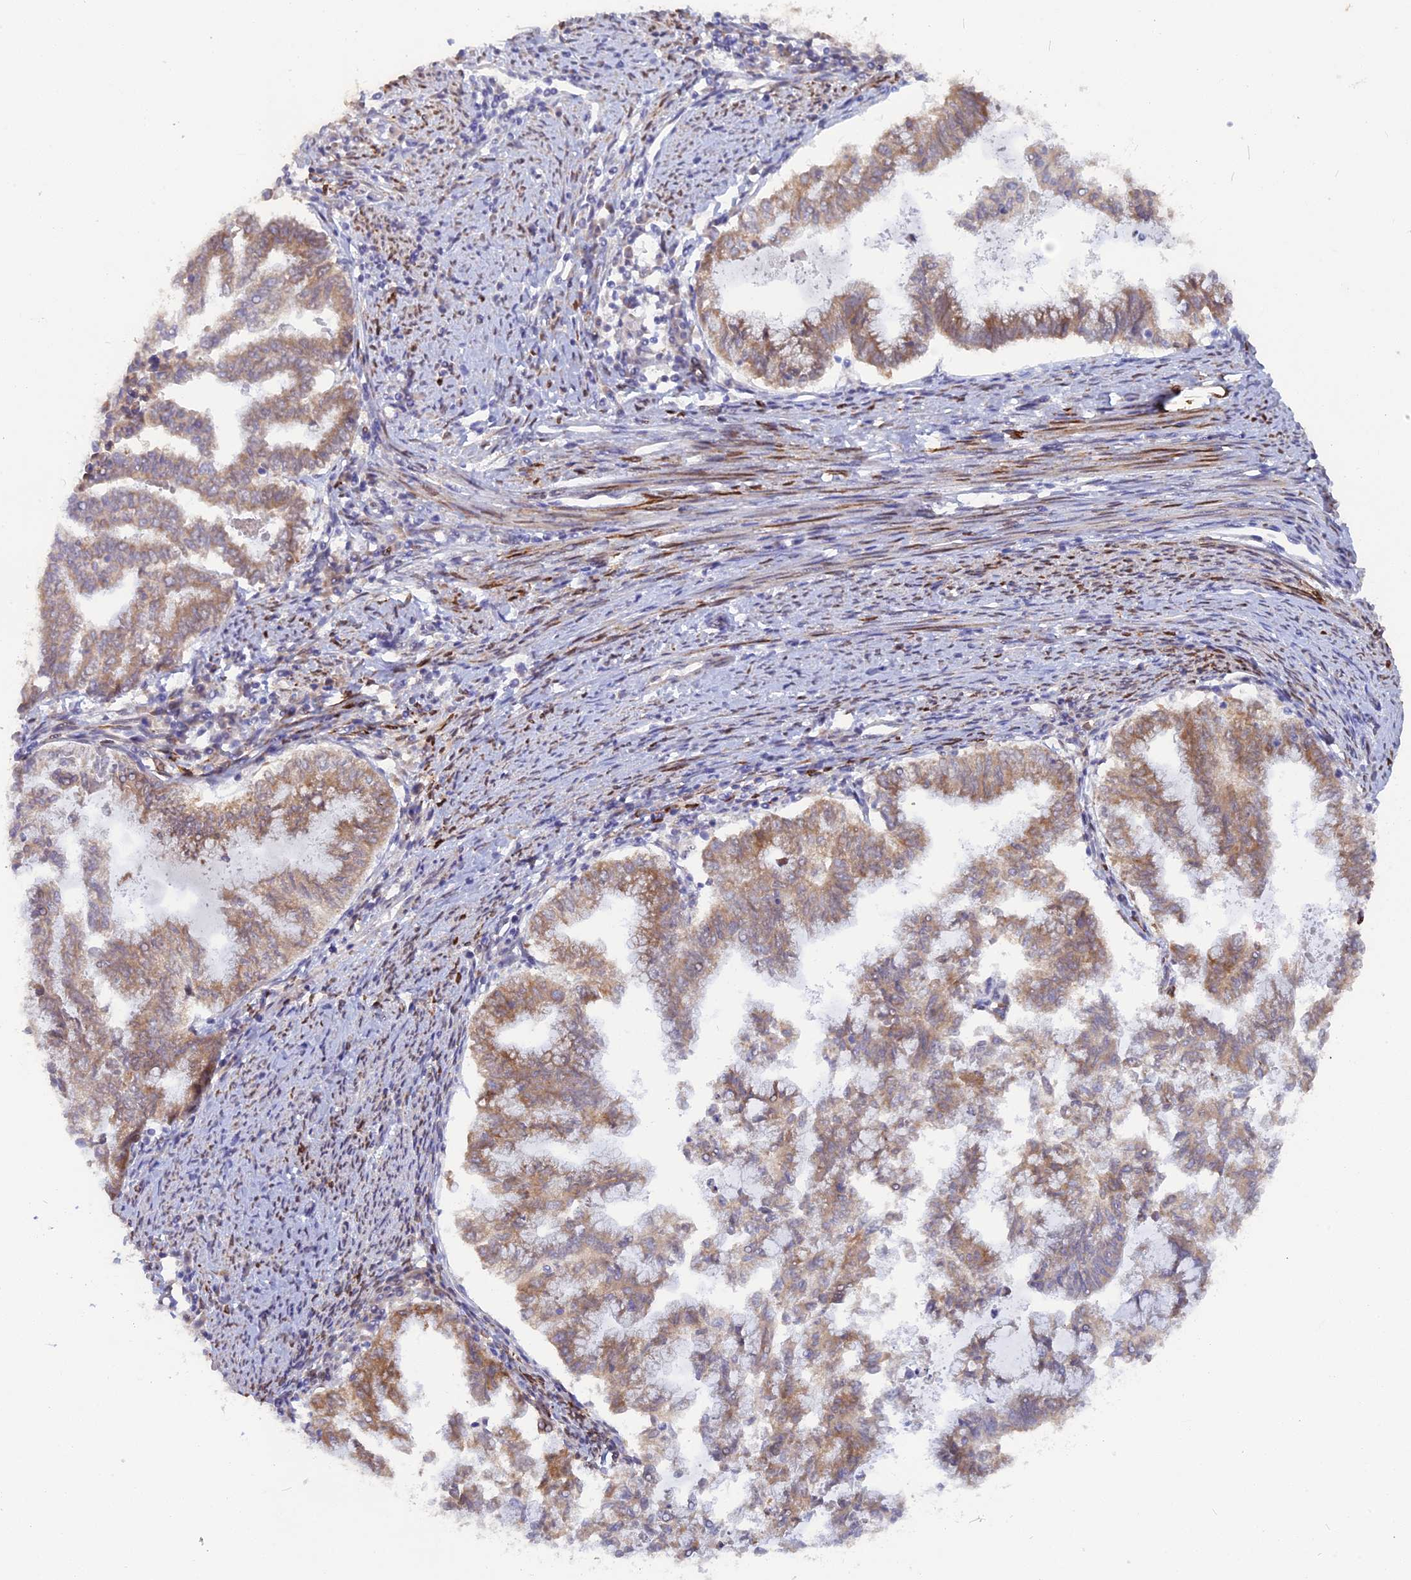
{"staining": {"intensity": "moderate", "quantity": ">75%", "location": "cytoplasmic/membranous"}, "tissue": "endometrial cancer", "cell_type": "Tumor cells", "image_type": "cancer", "snomed": [{"axis": "morphology", "description": "Adenocarcinoma, NOS"}, {"axis": "topography", "description": "Endometrium"}], "caption": "A high-resolution photomicrograph shows IHC staining of endometrial cancer (adenocarcinoma), which demonstrates moderate cytoplasmic/membranous expression in approximately >75% of tumor cells.", "gene": "TLCD1", "patient": {"sex": "female", "age": 79}}